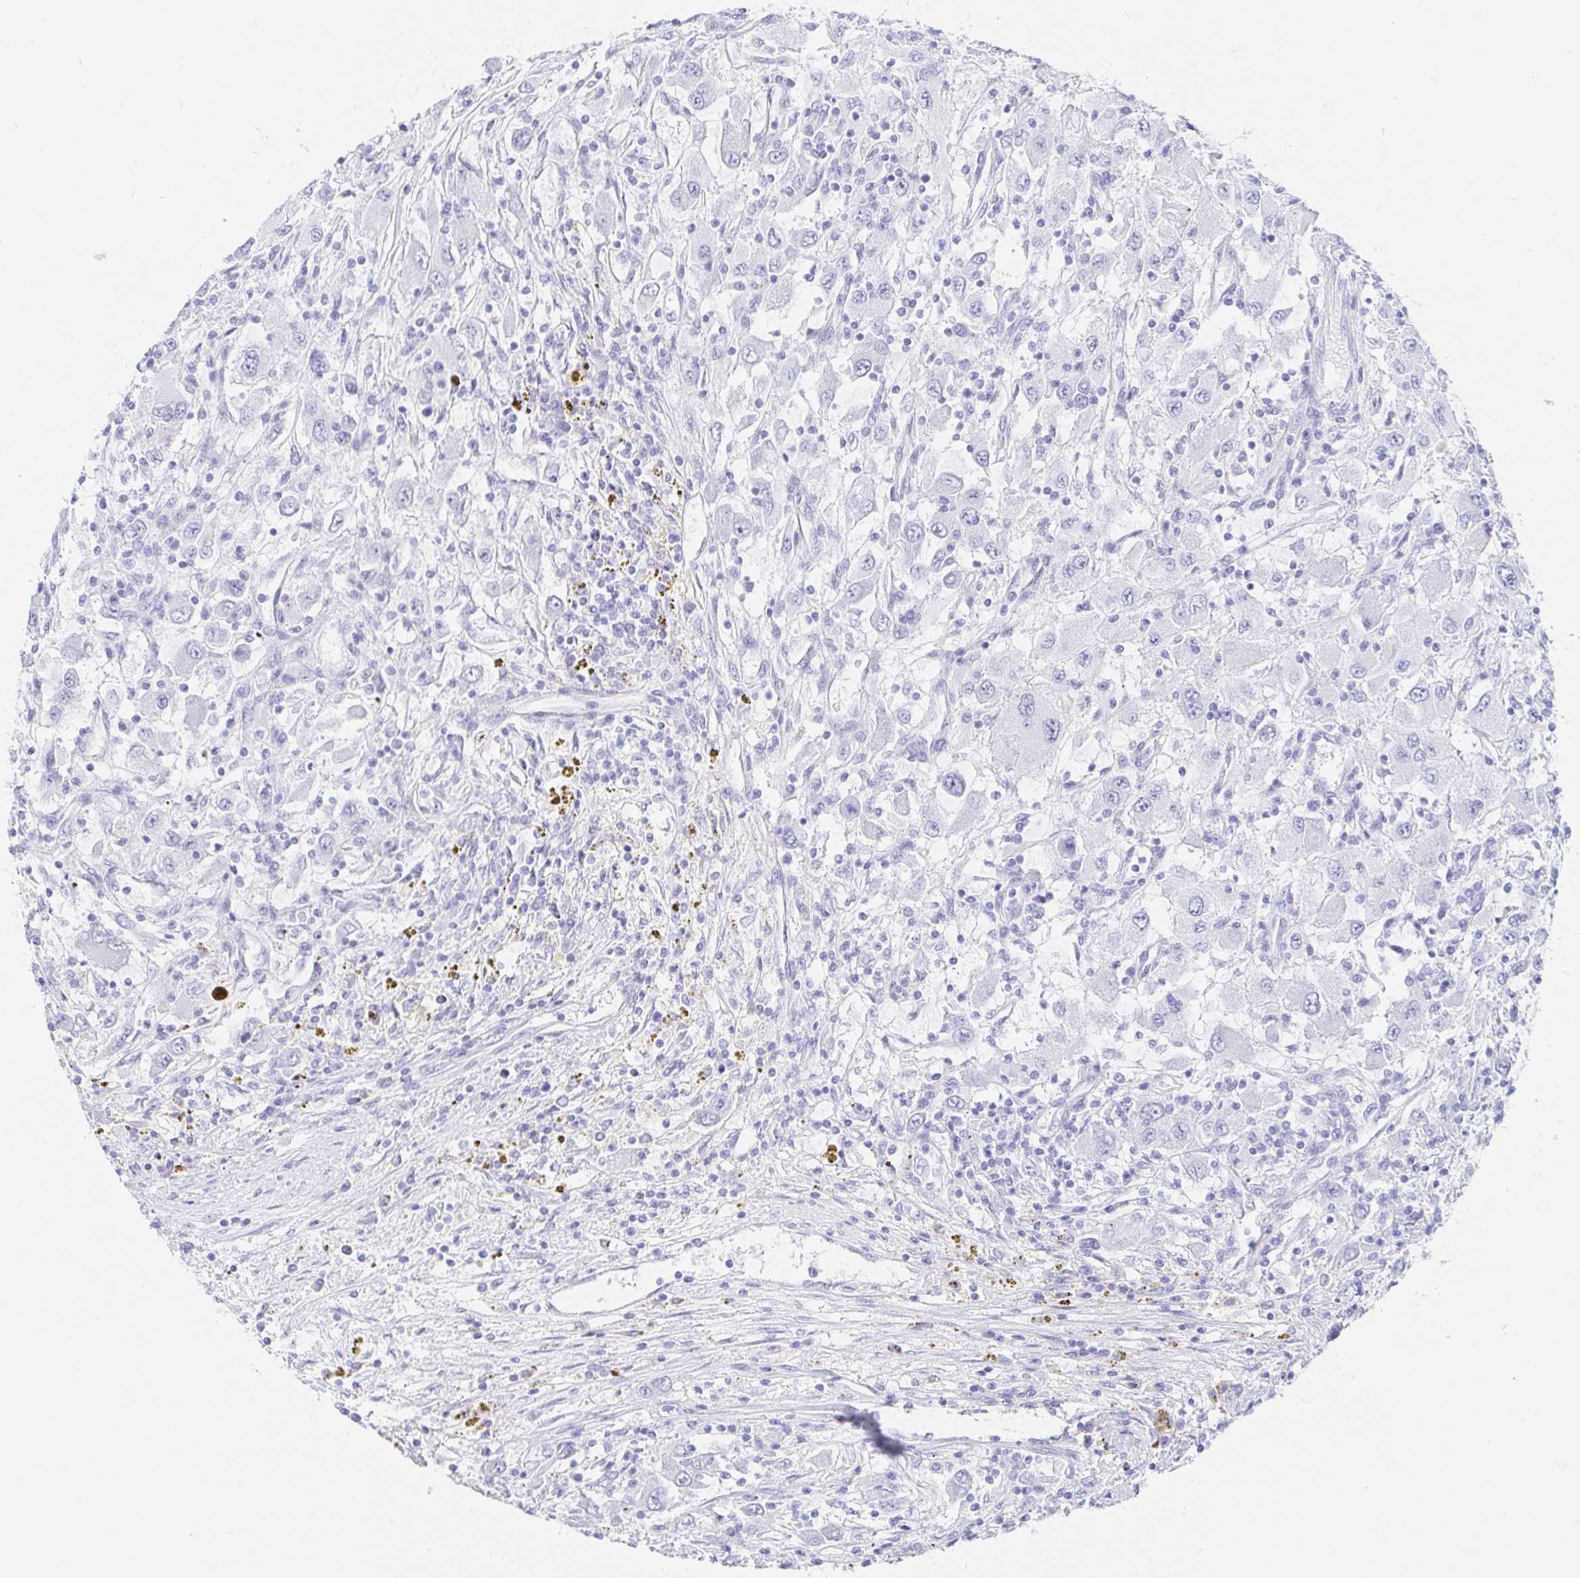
{"staining": {"intensity": "negative", "quantity": "none", "location": "none"}, "tissue": "renal cancer", "cell_type": "Tumor cells", "image_type": "cancer", "snomed": [{"axis": "morphology", "description": "Adenocarcinoma, NOS"}, {"axis": "topography", "description": "Kidney"}], "caption": "Histopathology image shows no significant protein staining in tumor cells of renal cancer.", "gene": "OR6T1", "patient": {"sex": "female", "age": 67}}